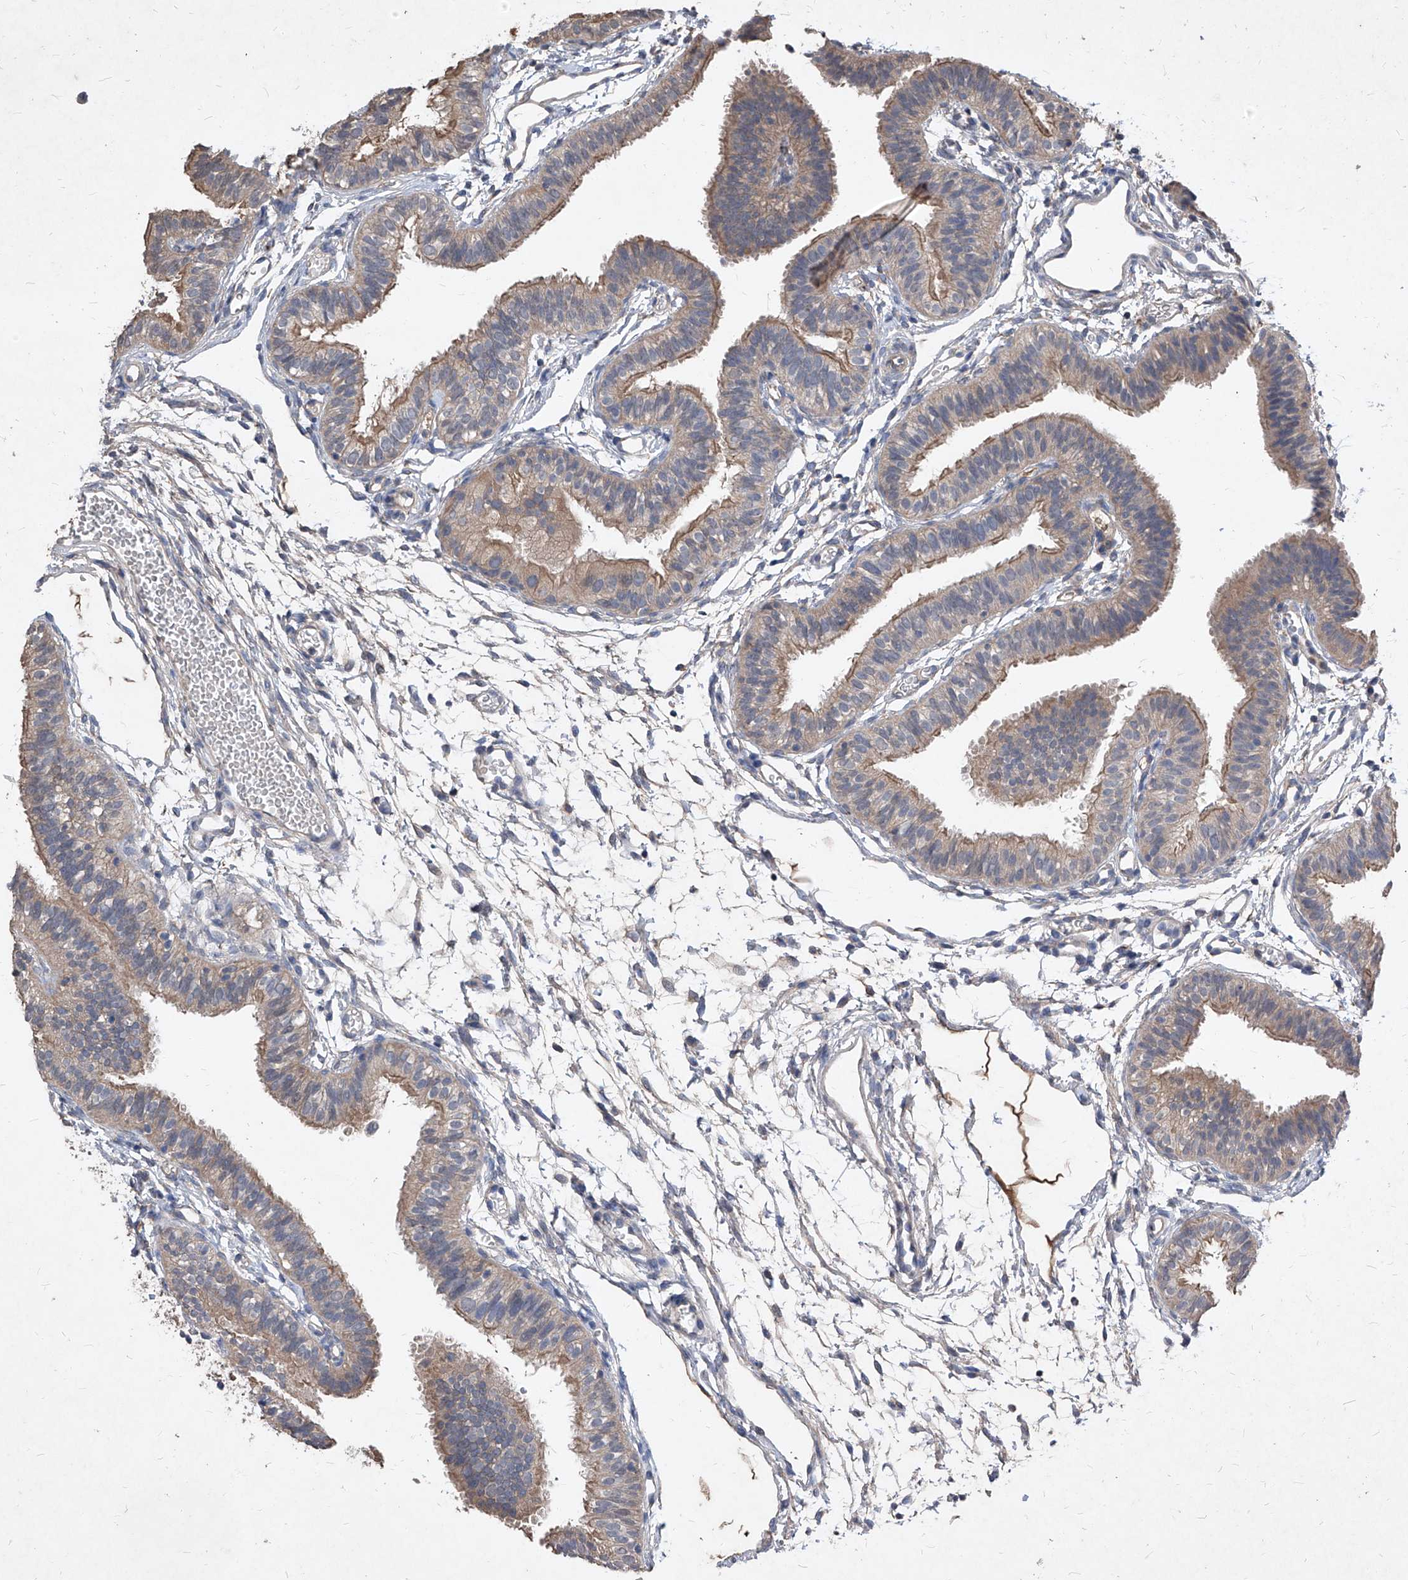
{"staining": {"intensity": "moderate", "quantity": "25%-75%", "location": "cytoplasmic/membranous"}, "tissue": "fallopian tube", "cell_type": "Glandular cells", "image_type": "normal", "snomed": [{"axis": "morphology", "description": "Normal tissue, NOS"}, {"axis": "topography", "description": "Fallopian tube"}], "caption": "Immunohistochemistry (IHC) of benign human fallopian tube displays medium levels of moderate cytoplasmic/membranous expression in about 25%-75% of glandular cells. (DAB IHC, brown staining for protein, blue staining for nuclei).", "gene": "SYNGR1", "patient": {"sex": "female", "age": 35}}